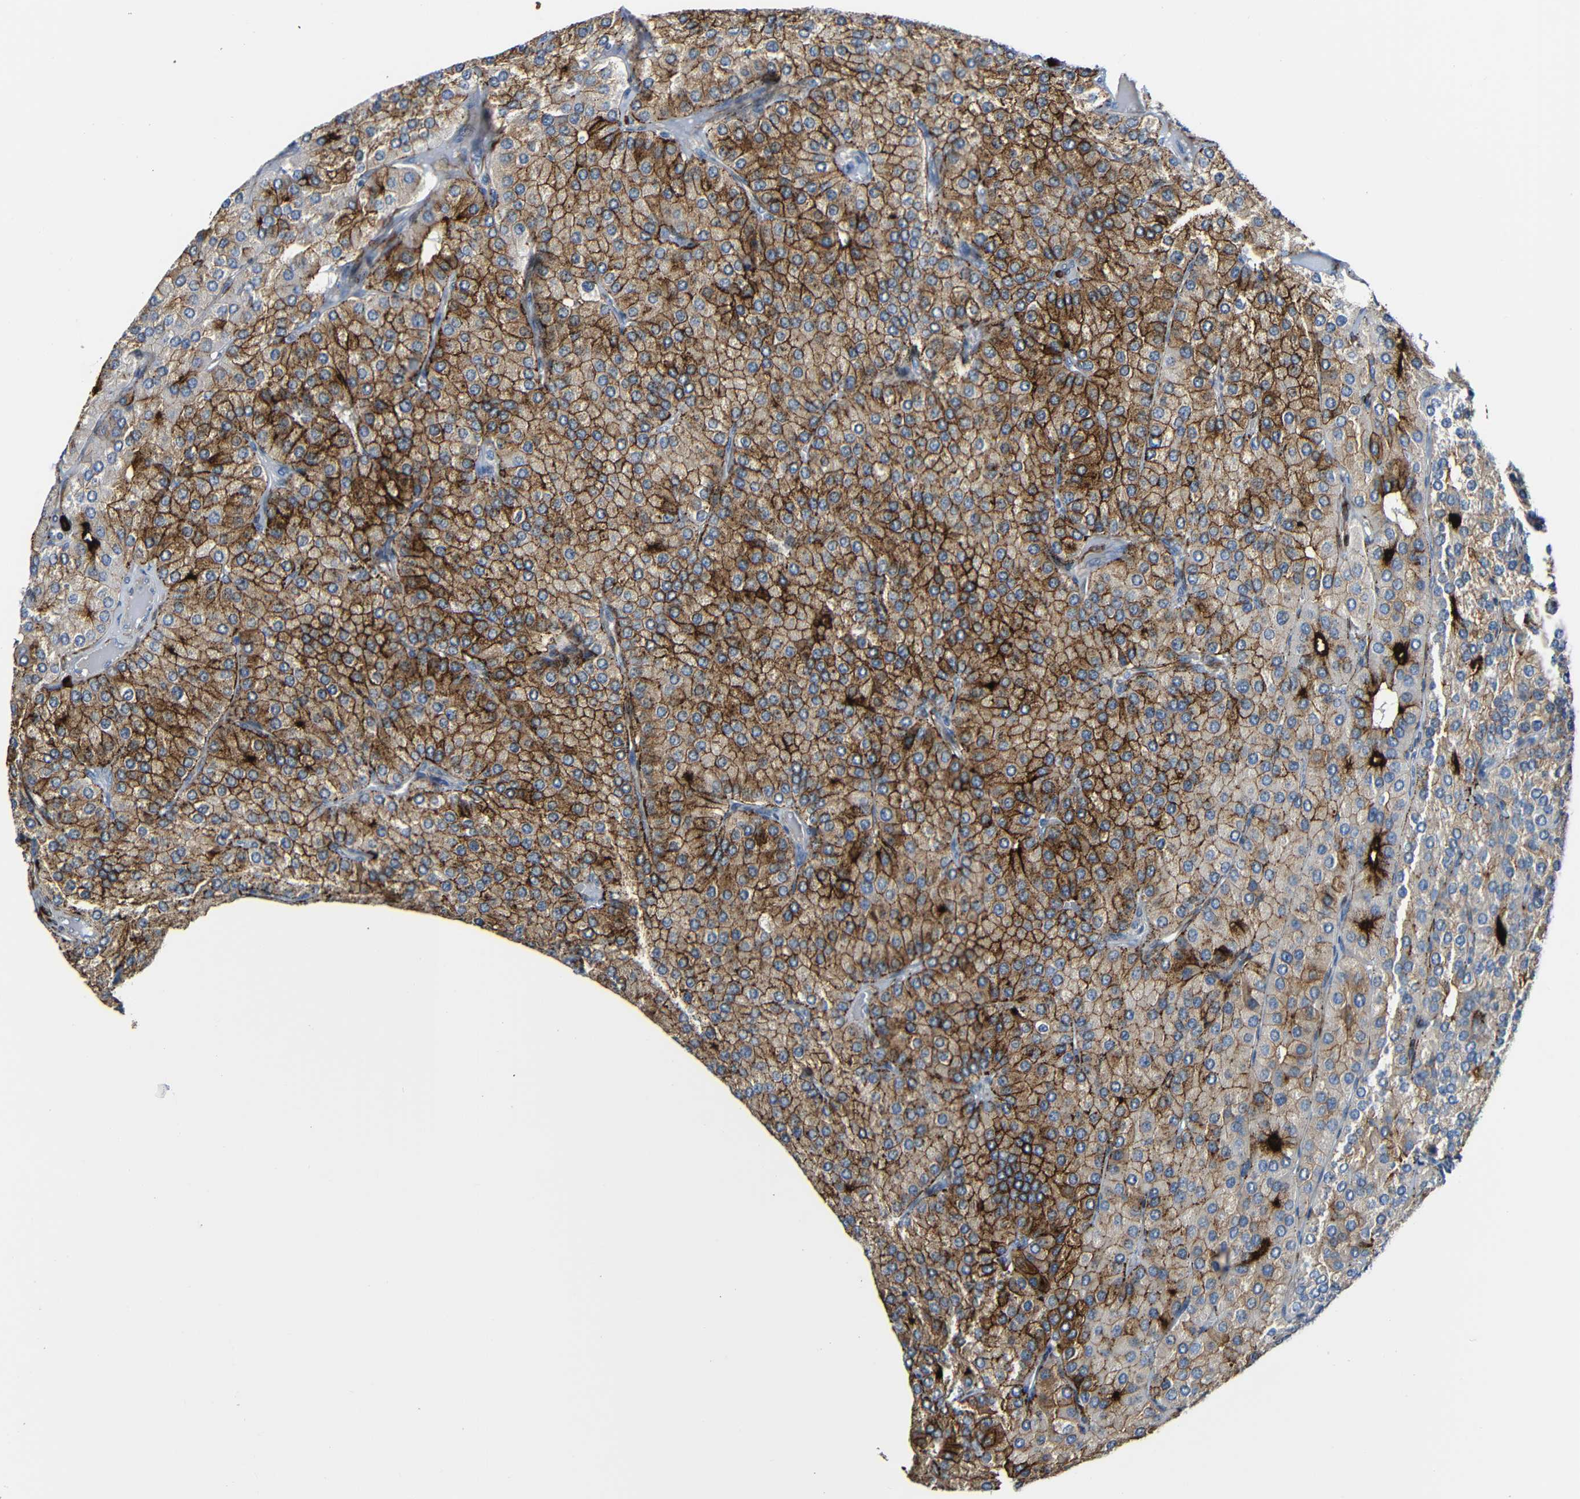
{"staining": {"intensity": "strong", "quantity": ">75%", "location": "cytoplasmic/membranous"}, "tissue": "parathyroid gland", "cell_type": "Glandular cells", "image_type": "normal", "snomed": [{"axis": "morphology", "description": "Normal tissue, NOS"}, {"axis": "morphology", "description": "Adenoma, NOS"}, {"axis": "topography", "description": "Parathyroid gland"}], "caption": "High-power microscopy captured an immunohistochemistry photomicrograph of benign parathyroid gland, revealing strong cytoplasmic/membranous staining in approximately >75% of glandular cells.", "gene": "DCLK1", "patient": {"sex": "female", "age": 86}}